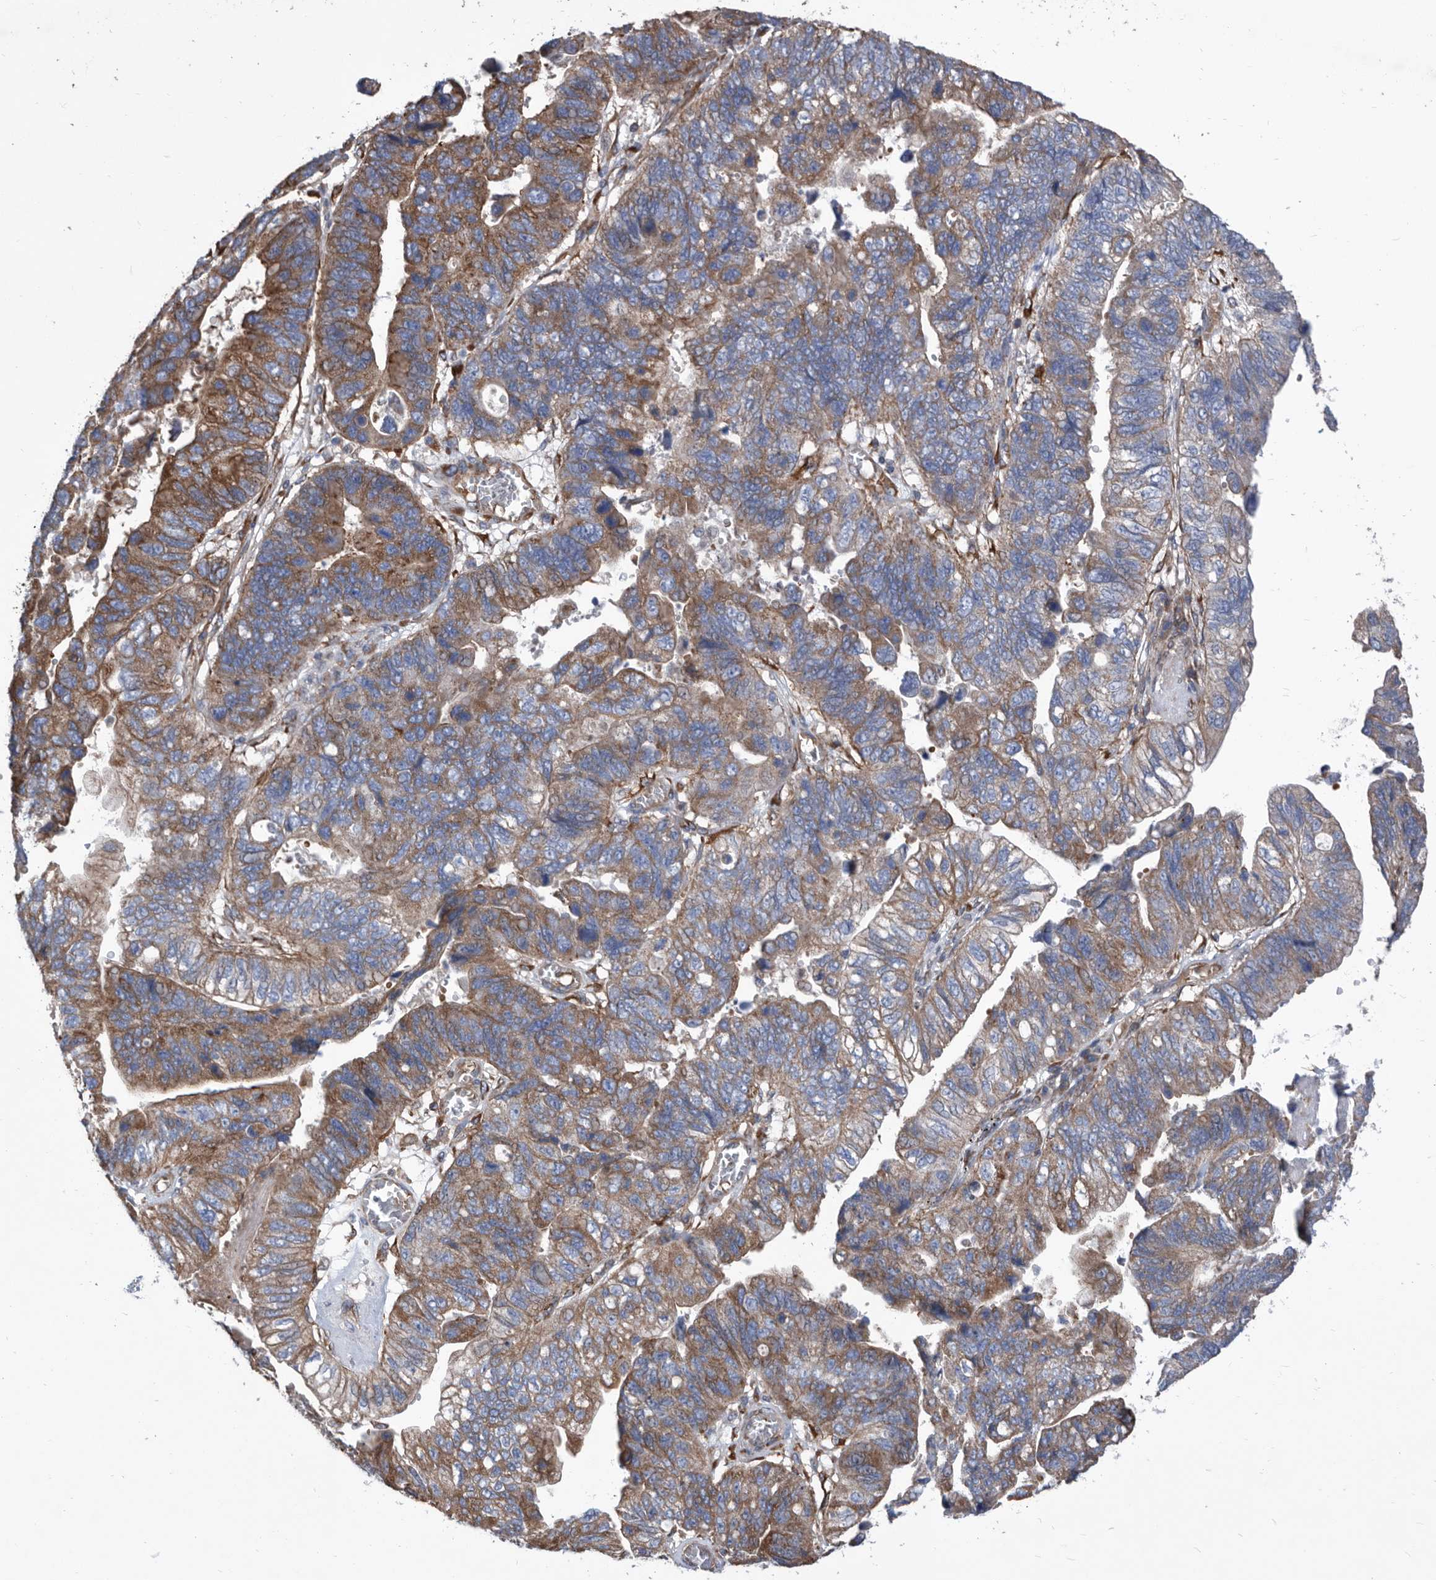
{"staining": {"intensity": "moderate", "quantity": ">75%", "location": "cytoplasmic/membranous"}, "tissue": "stomach cancer", "cell_type": "Tumor cells", "image_type": "cancer", "snomed": [{"axis": "morphology", "description": "Adenocarcinoma, NOS"}, {"axis": "topography", "description": "Stomach"}], "caption": "This photomicrograph displays immunohistochemistry staining of stomach cancer, with medium moderate cytoplasmic/membranous expression in approximately >75% of tumor cells.", "gene": "ATP13A3", "patient": {"sex": "male", "age": 59}}